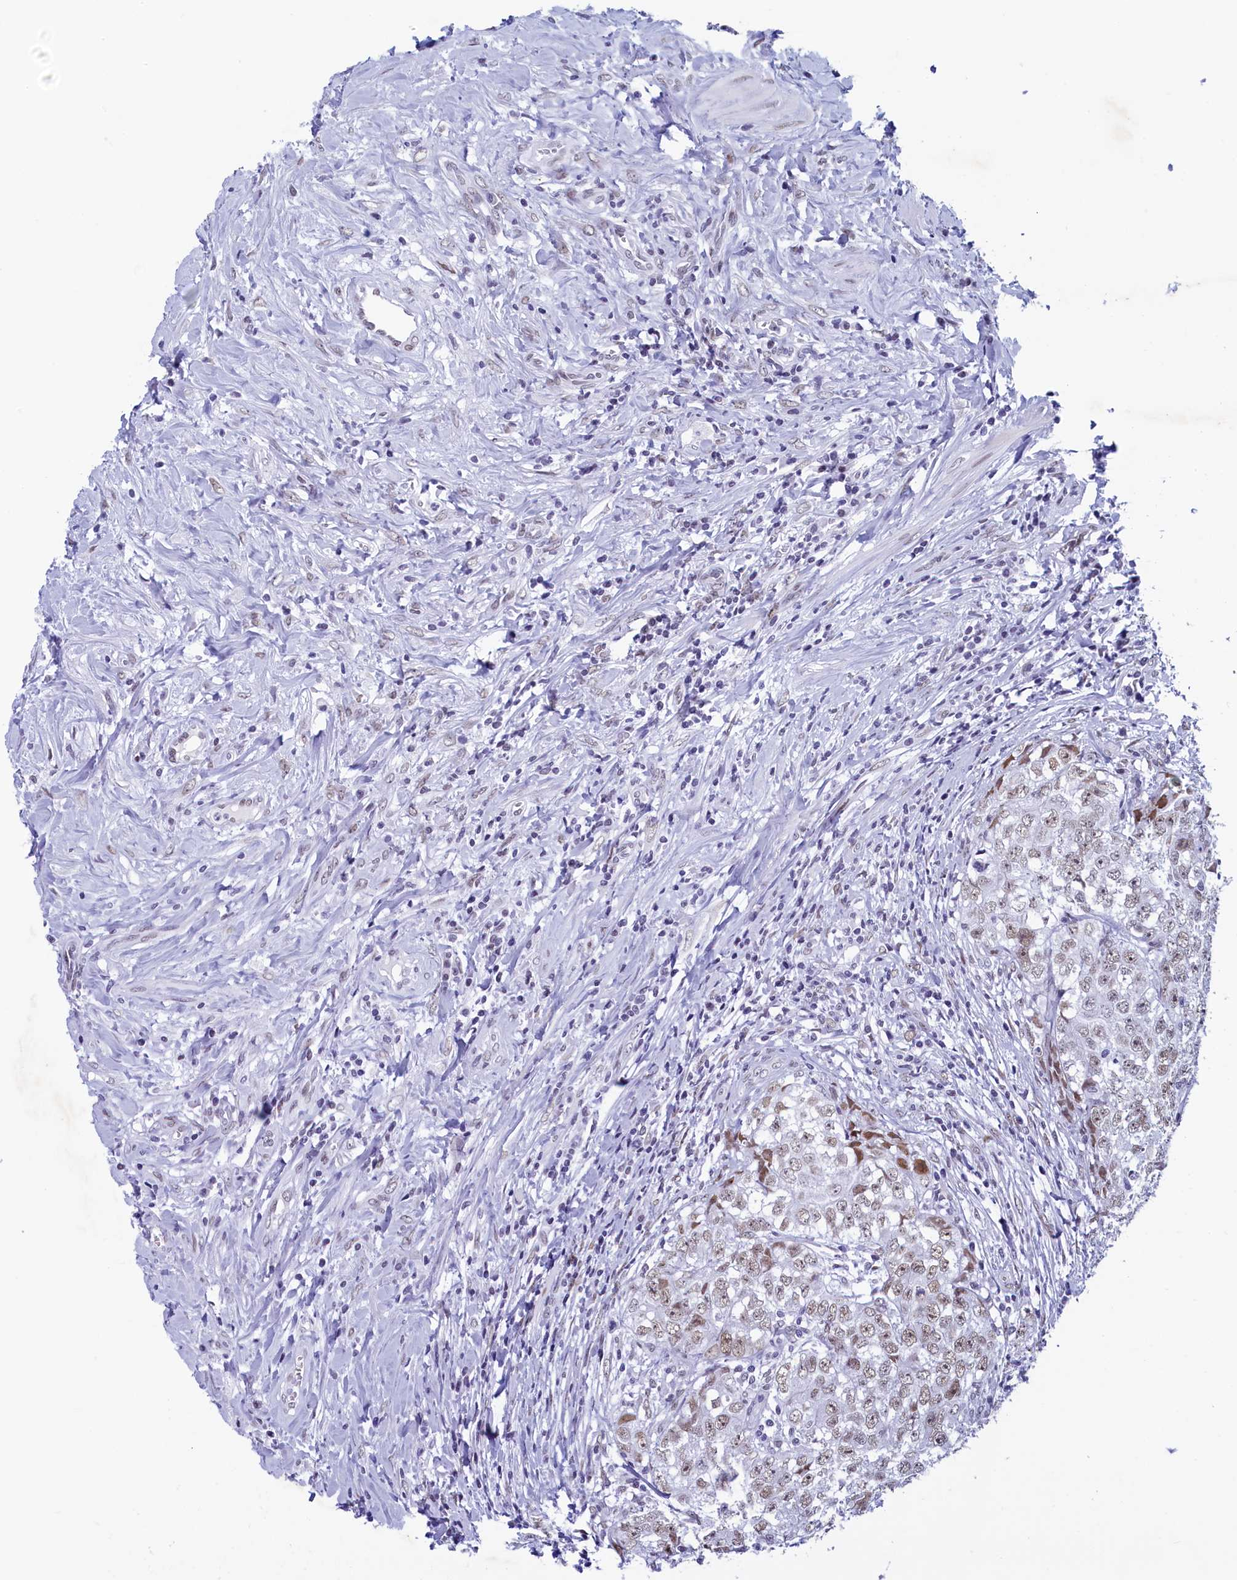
{"staining": {"intensity": "weak", "quantity": "25%-75%", "location": "nuclear"}, "tissue": "testis cancer", "cell_type": "Tumor cells", "image_type": "cancer", "snomed": [{"axis": "morphology", "description": "Seminoma, NOS"}, {"axis": "morphology", "description": "Carcinoma, Embryonal, NOS"}, {"axis": "topography", "description": "Testis"}], "caption": "The immunohistochemical stain highlights weak nuclear expression in tumor cells of testis embryonal carcinoma tissue.", "gene": "SUGP2", "patient": {"sex": "male", "age": 43}}